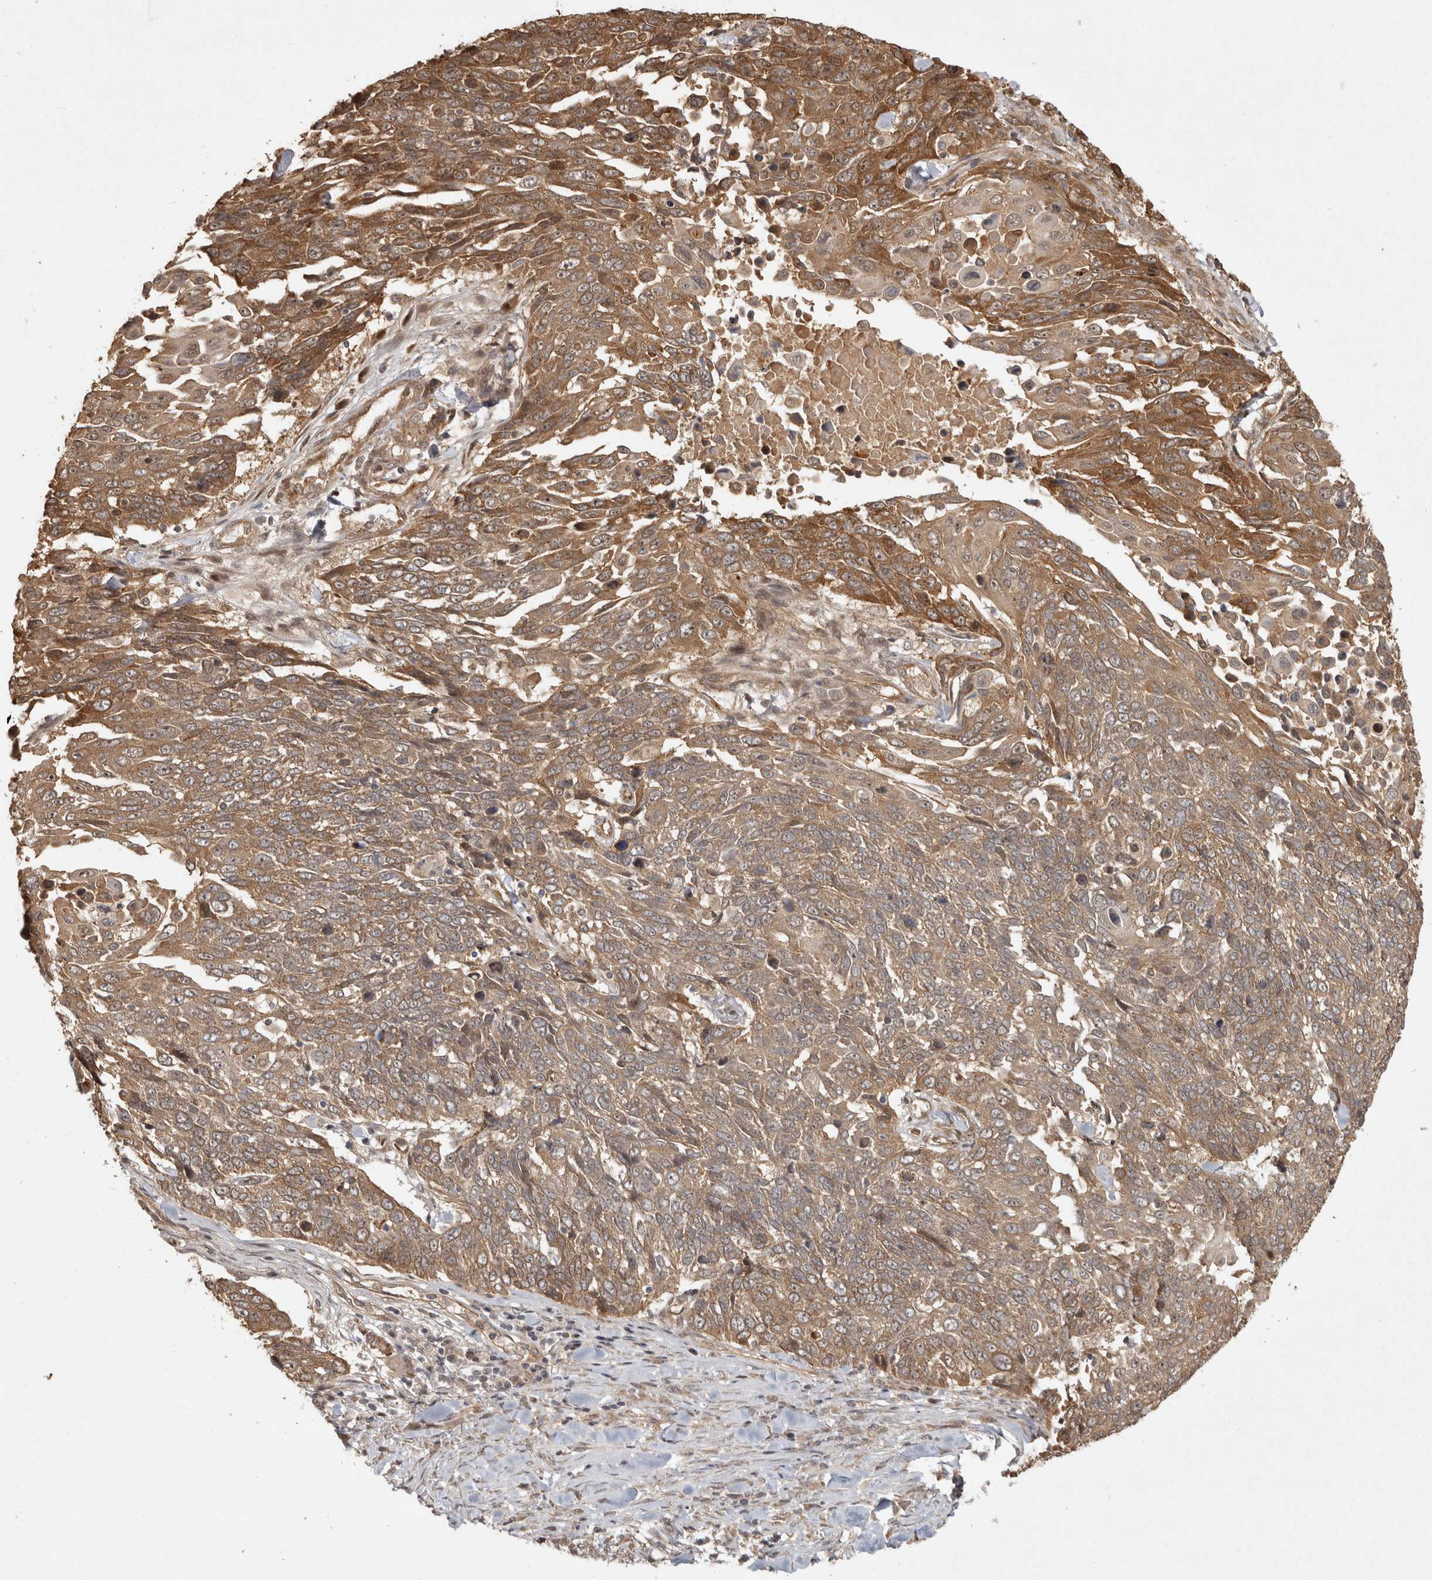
{"staining": {"intensity": "moderate", "quantity": ">75%", "location": "cytoplasmic/membranous"}, "tissue": "lung cancer", "cell_type": "Tumor cells", "image_type": "cancer", "snomed": [{"axis": "morphology", "description": "Squamous cell carcinoma, NOS"}, {"axis": "topography", "description": "Lung"}], "caption": "Protein analysis of squamous cell carcinoma (lung) tissue displays moderate cytoplasmic/membranous expression in approximately >75% of tumor cells.", "gene": "CAMSAP2", "patient": {"sex": "male", "age": 66}}